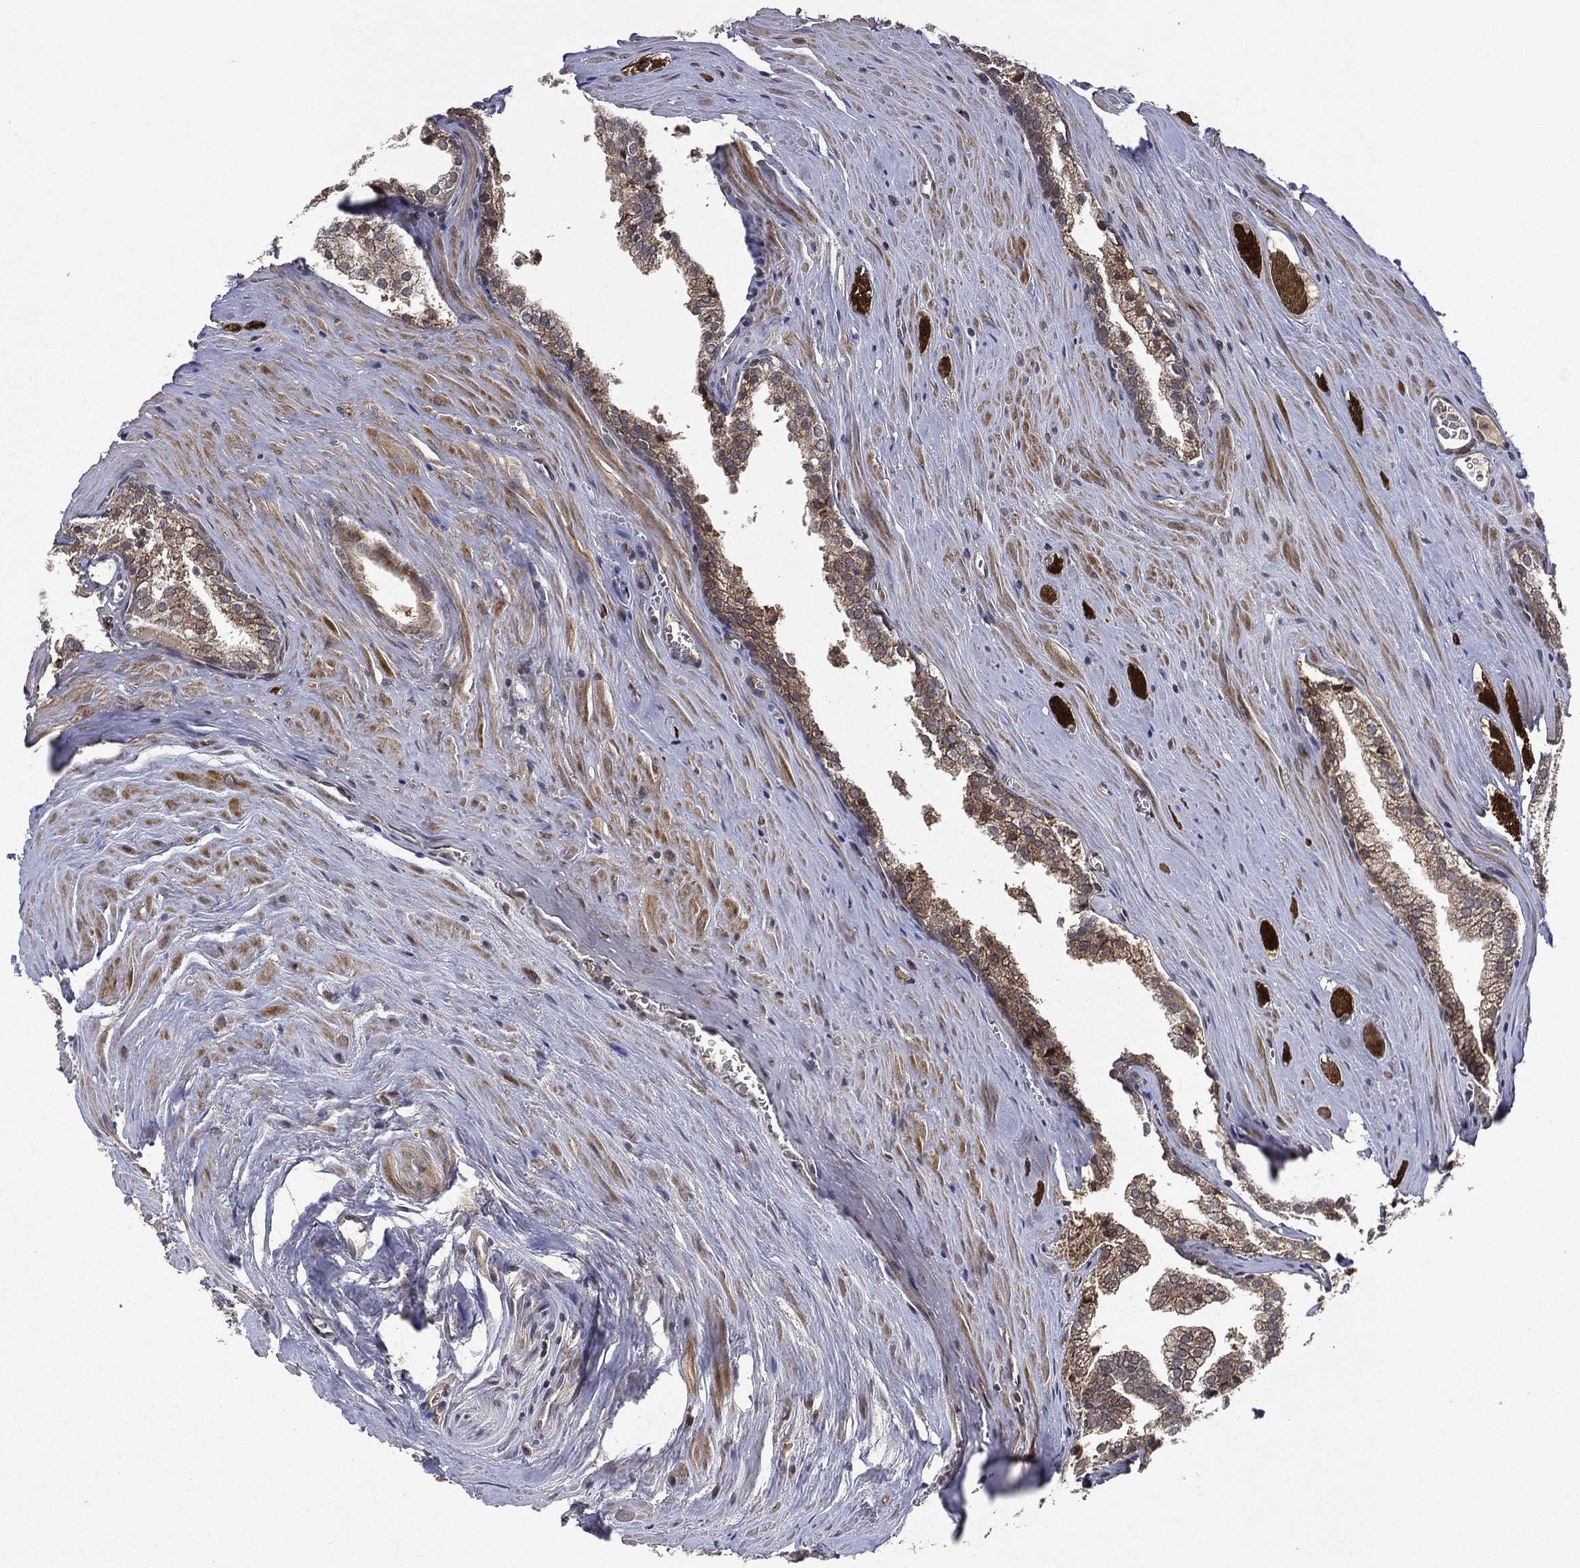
{"staining": {"intensity": "moderate", "quantity": "25%-75%", "location": "cytoplasmic/membranous"}, "tissue": "prostate cancer", "cell_type": "Tumor cells", "image_type": "cancer", "snomed": [{"axis": "morphology", "description": "Adenocarcinoma, NOS"}, {"axis": "topography", "description": "Prostate"}], "caption": "Immunohistochemistry of adenocarcinoma (prostate) reveals medium levels of moderate cytoplasmic/membranous staining in approximately 25%-75% of tumor cells.", "gene": "RAB11FIP4", "patient": {"sex": "male", "age": 72}}